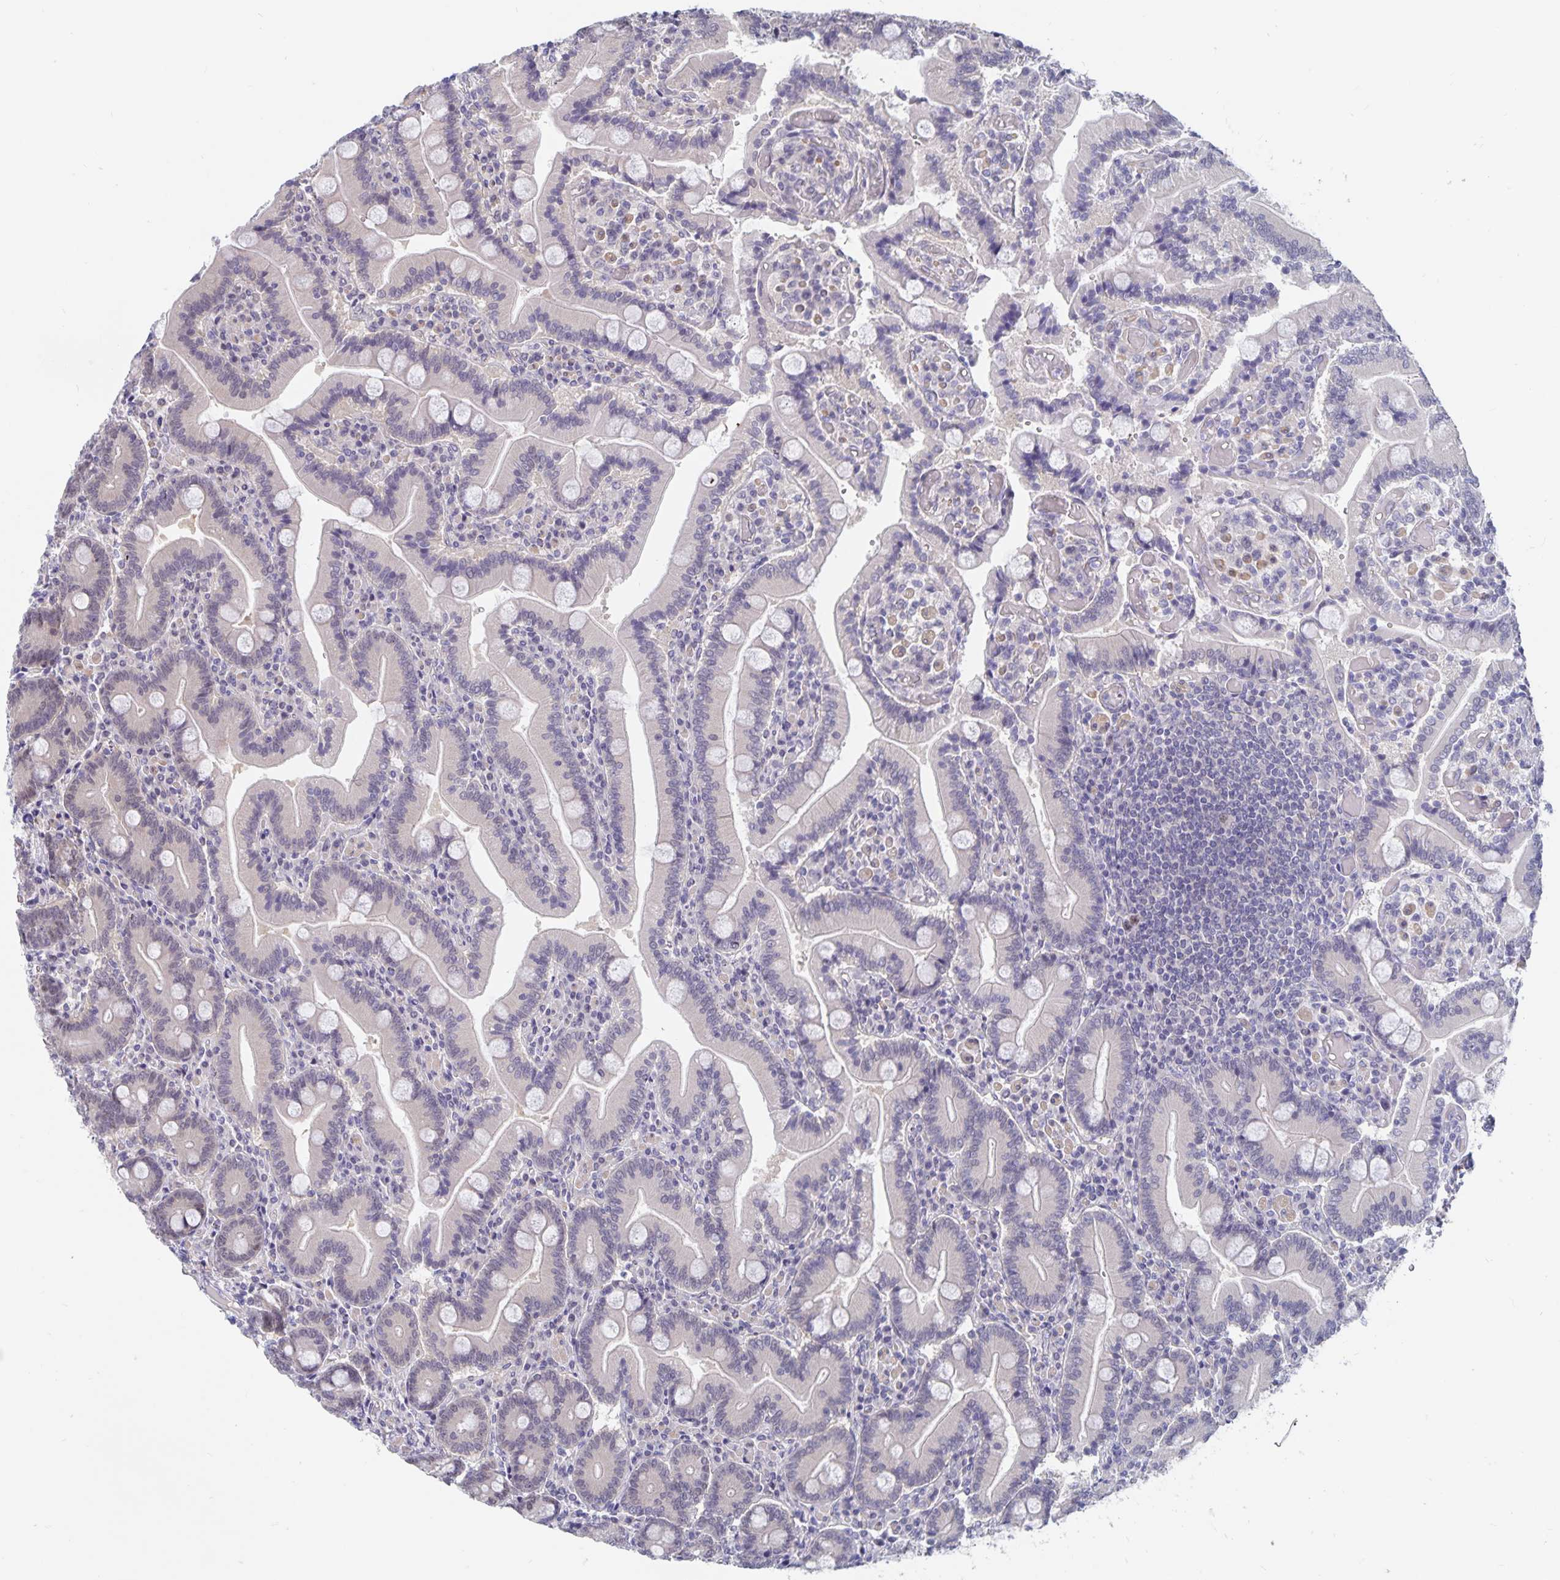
{"staining": {"intensity": "negative", "quantity": "none", "location": "none"}, "tissue": "duodenum", "cell_type": "Glandular cells", "image_type": "normal", "snomed": [{"axis": "morphology", "description": "Normal tissue, NOS"}, {"axis": "topography", "description": "Duodenum"}], "caption": "Immunohistochemistry of normal duodenum exhibits no staining in glandular cells.", "gene": "BAG6", "patient": {"sex": "female", "age": 62}}